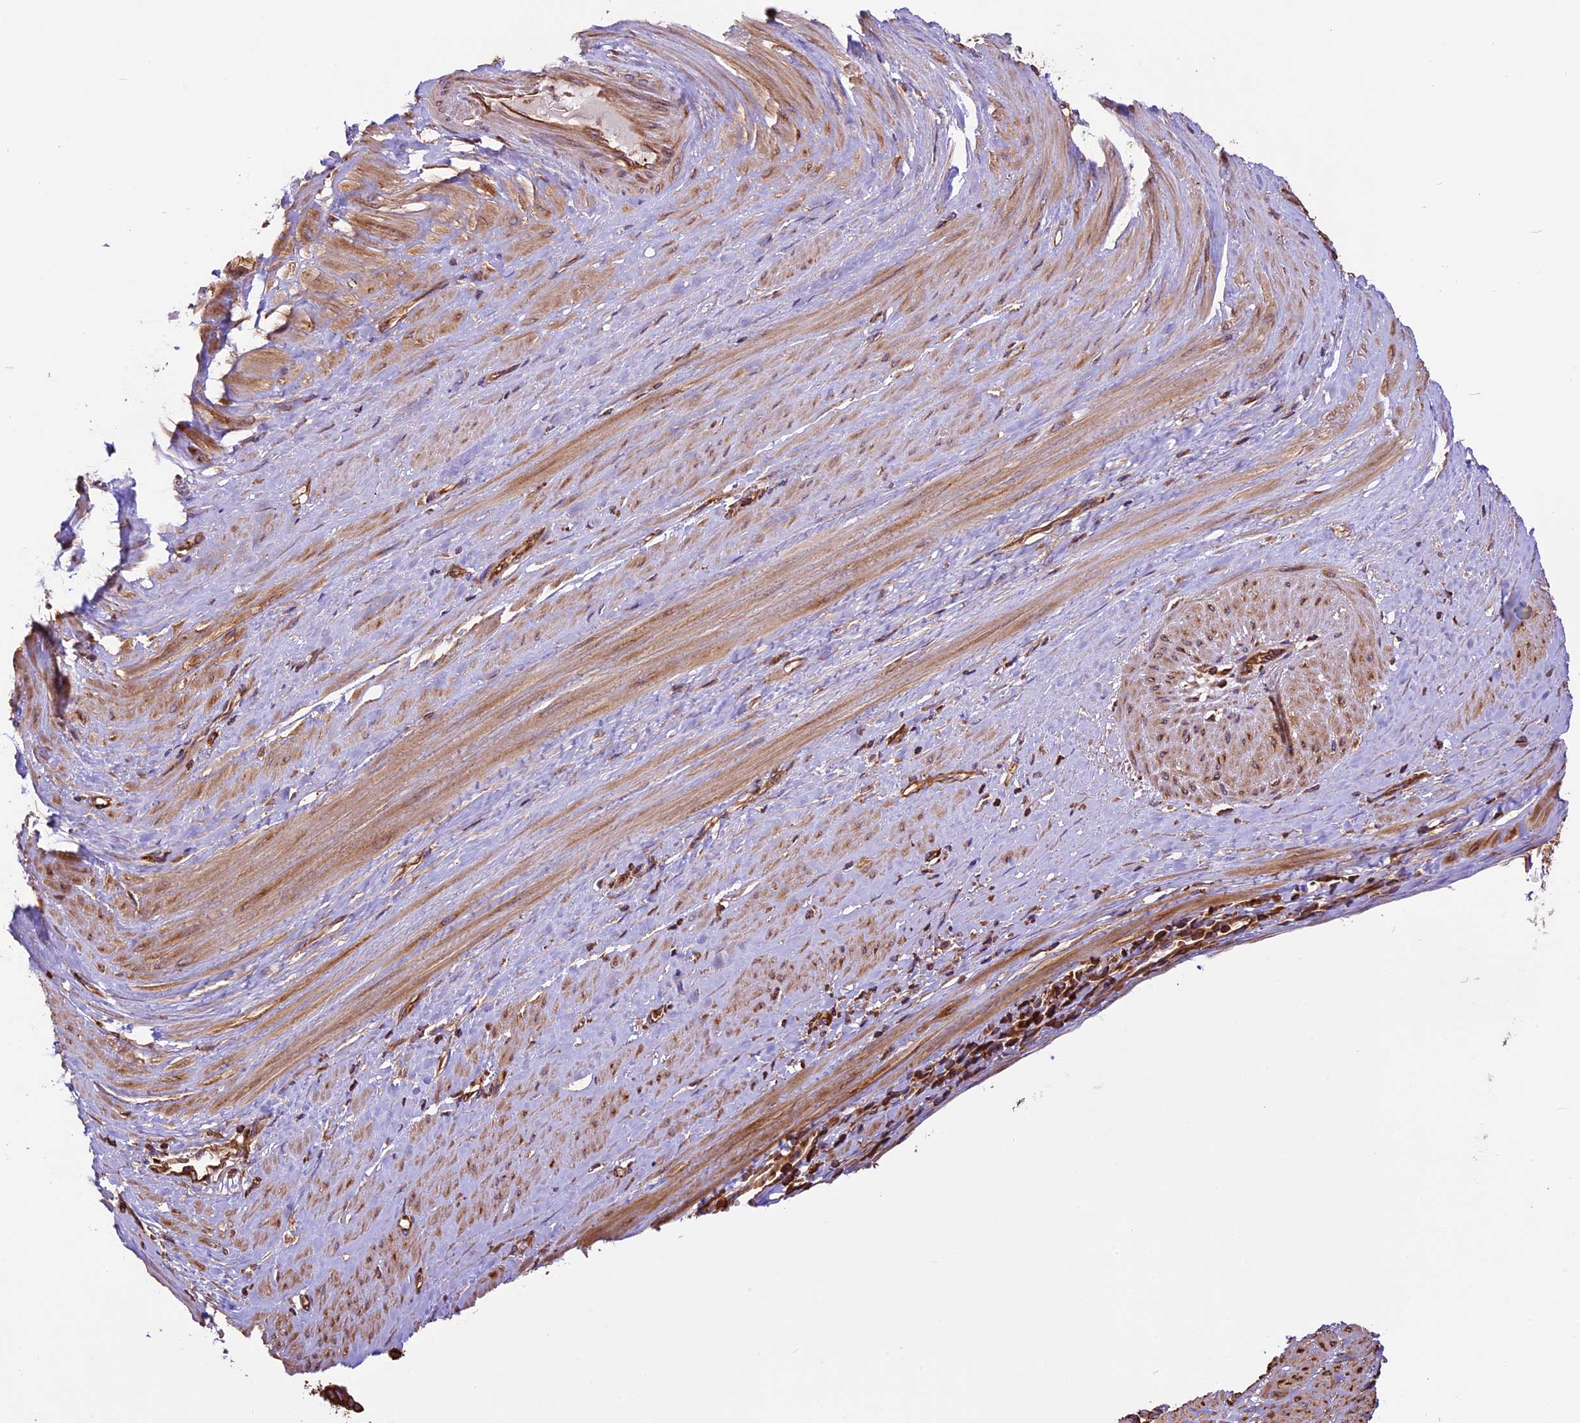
{"staining": {"intensity": "strong", "quantity": "25%-75%", "location": "cytoplasmic/membranous"}, "tissue": "endometrium", "cell_type": "Cells in endometrial stroma", "image_type": "normal", "snomed": [{"axis": "morphology", "description": "Normal tissue, NOS"}, {"axis": "topography", "description": "Endometrium"}], "caption": "A brown stain labels strong cytoplasmic/membranous positivity of a protein in cells in endometrial stroma of unremarkable endometrium.", "gene": "KARS1", "patient": {"sex": "female", "age": 33}}